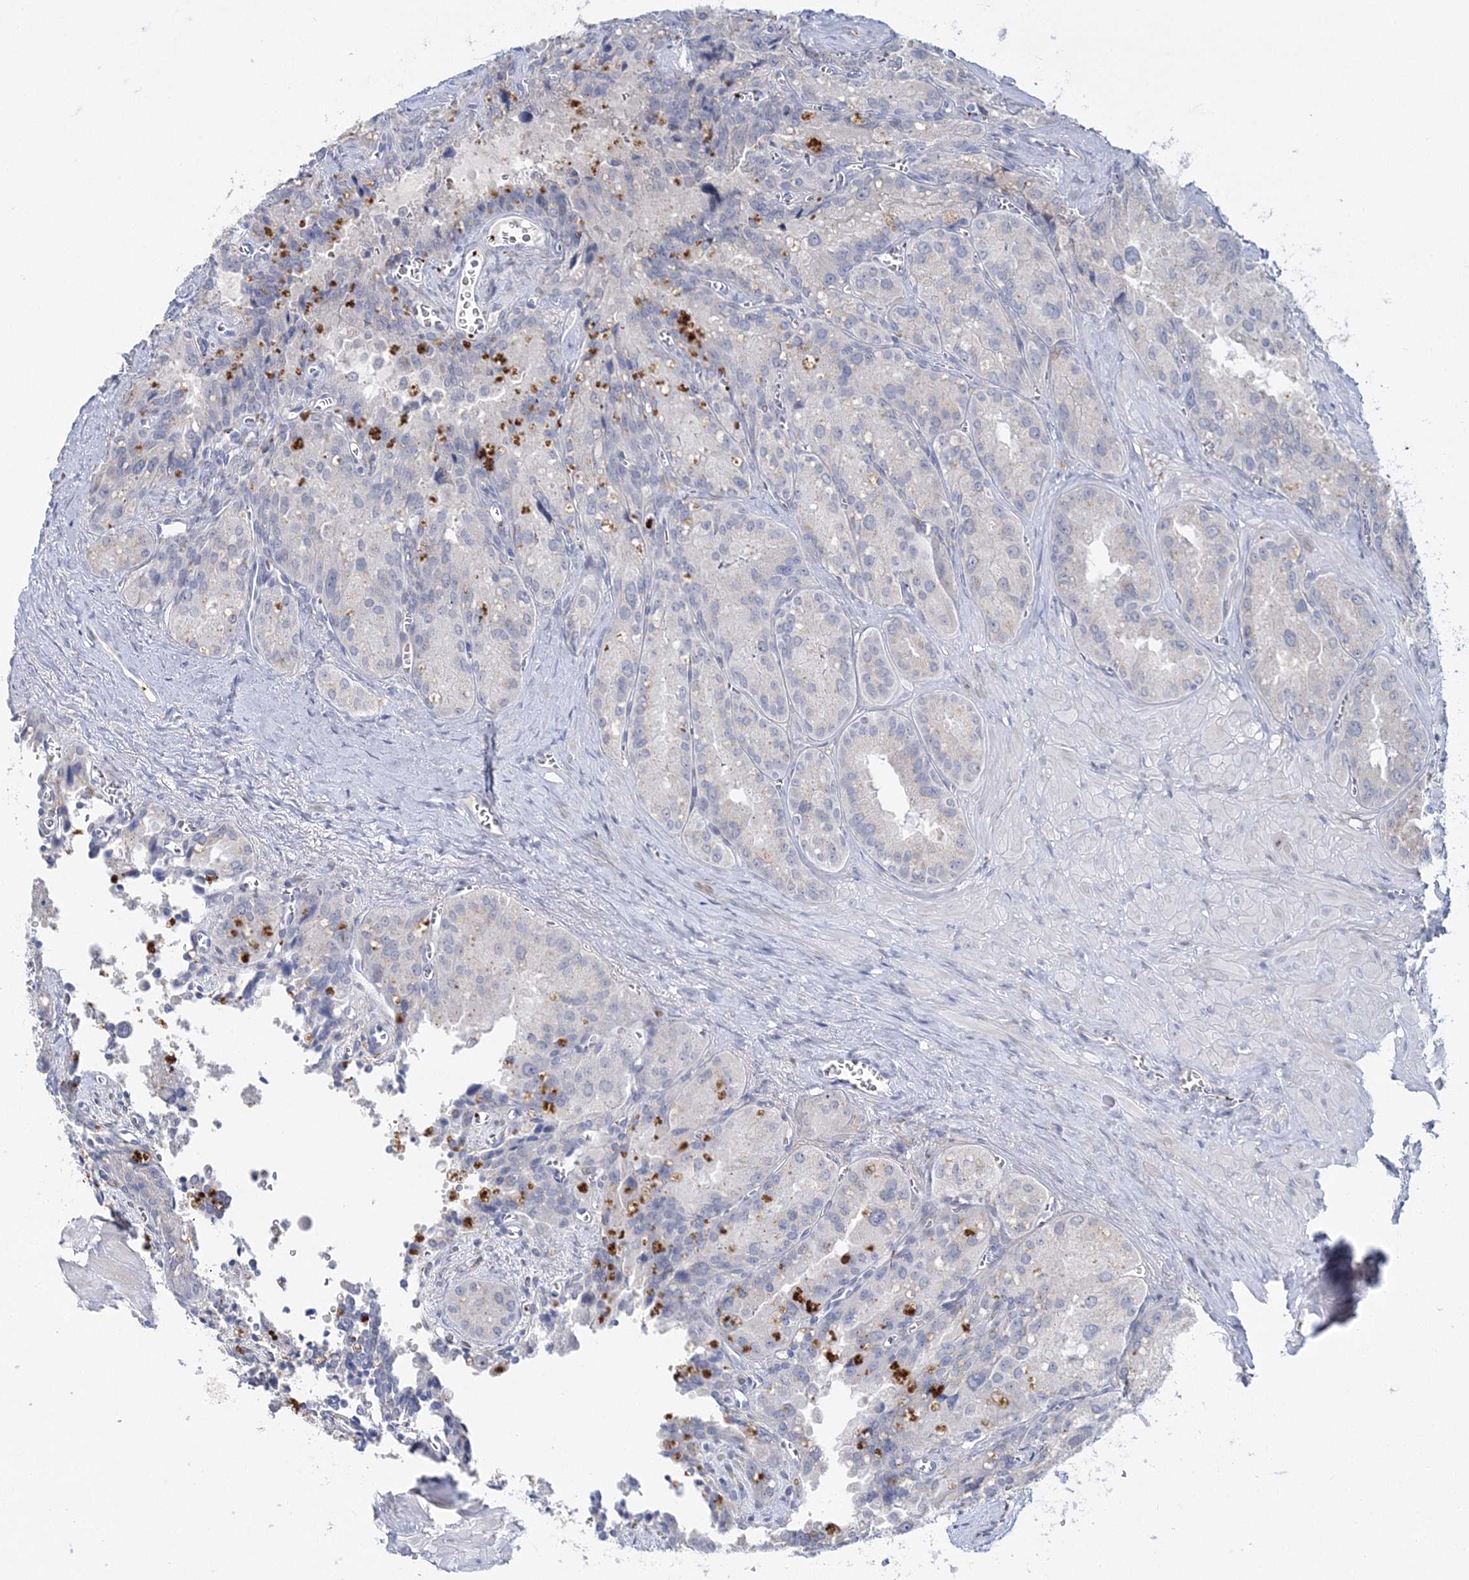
{"staining": {"intensity": "negative", "quantity": "none", "location": "none"}, "tissue": "seminal vesicle", "cell_type": "Glandular cells", "image_type": "normal", "snomed": [{"axis": "morphology", "description": "Normal tissue, NOS"}, {"axis": "topography", "description": "Seminal veicle"}], "caption": "A micrograph of seminal vesicle stained for a protein exhibits no brown staining in glandular cells. (Brightfield microscopy of DAB immunohistochemistry (IHC) at high magnification).", "gene": "MYOZ2", "patient": {"sex": "male", "age": 62}}